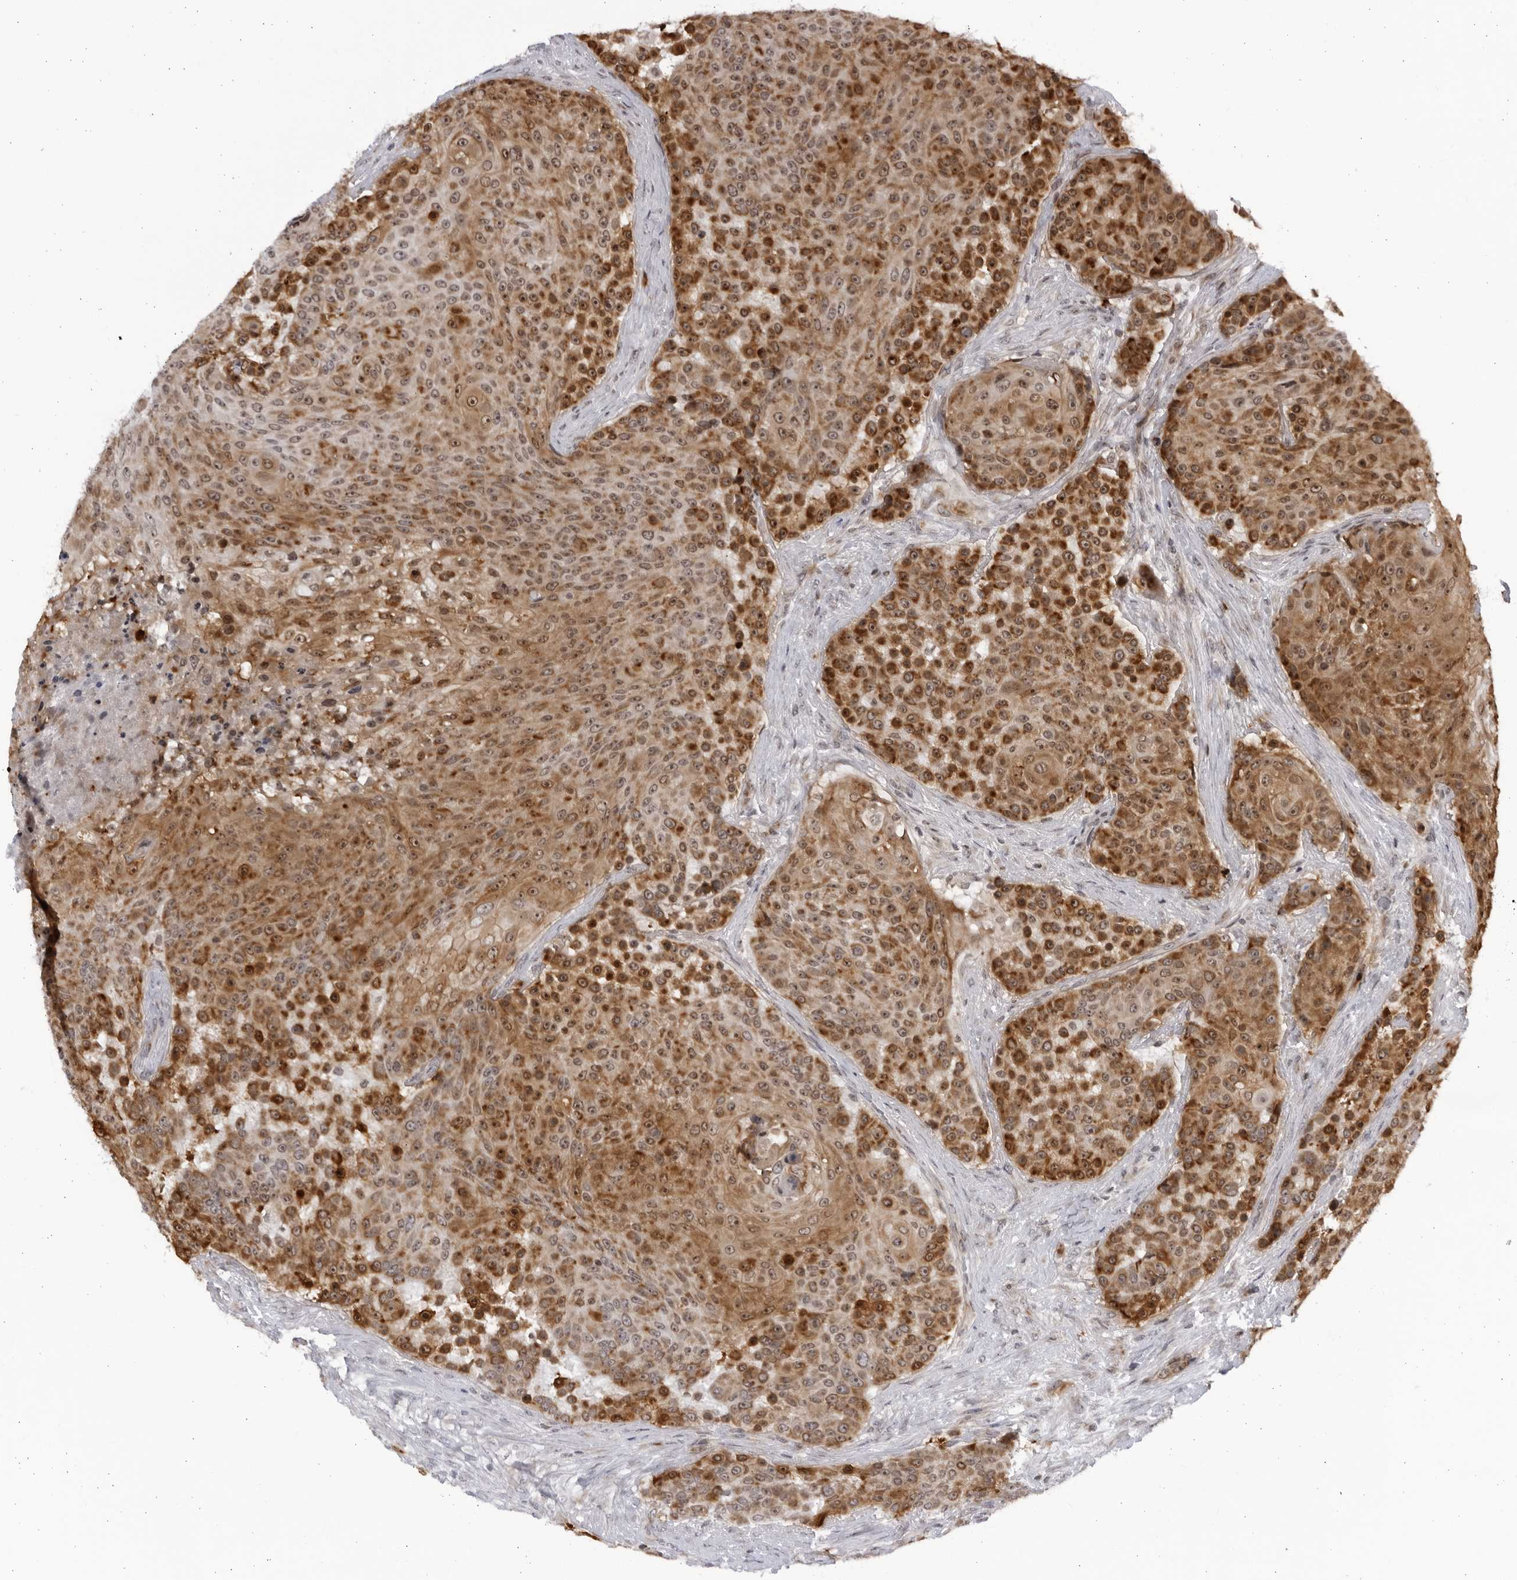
{"staining": {"intensity": "strong", "quantity": ">75%", "location": "cytoplasmic/membranous,nuclear"}, "tissue": "urothelial cancer", "cell_type": "Tumor cells", "image_type": "cancer", "snomed": [{"axis": "morphology", "description": "Urothelial carcinoma, High grade"}, {"axis": "topography", "description": "Urinary bladder"}], "caption": "Immunohistochemical staining of human urothelial cancer exhibits high levels of strong cytoplasmic/membranous and nuclear protein expression in about >75% of tumor cells.", "gene": "SLC25A22", "patient": {"sex": "female", "age": 63}}